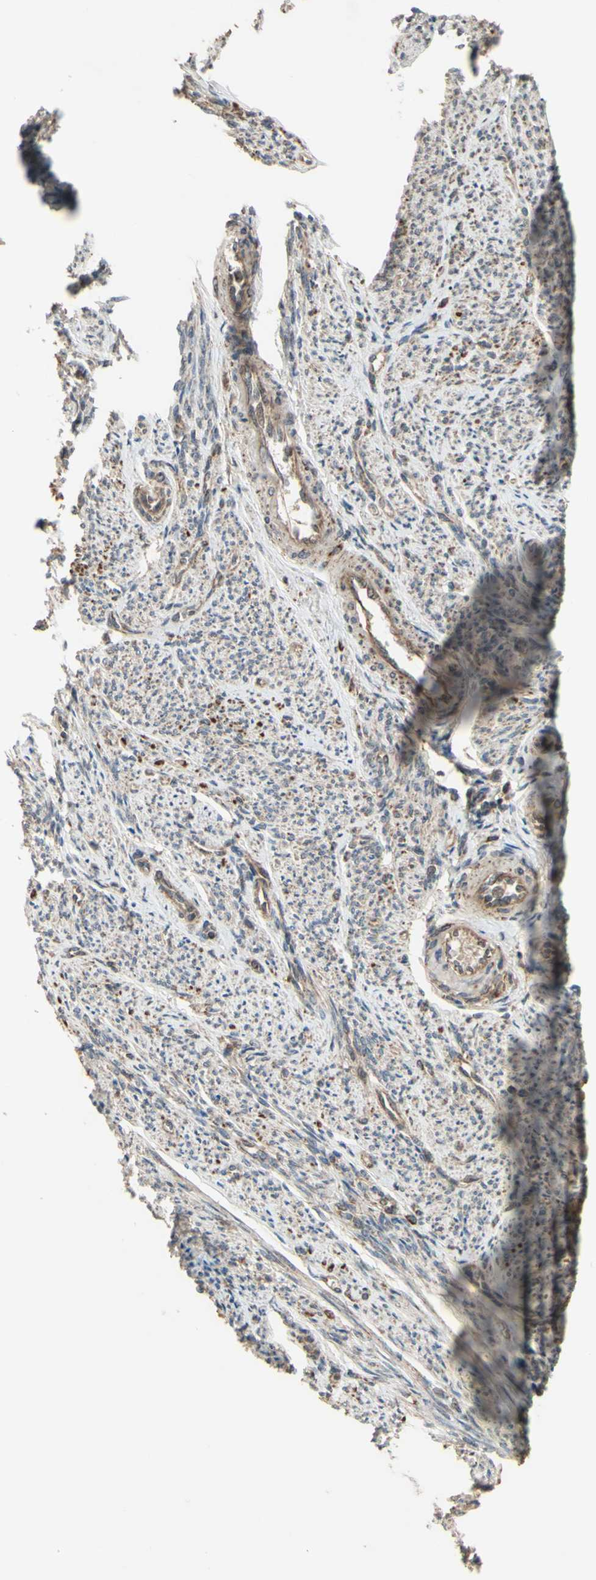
{"staining": {"intensity": "weak", "quantity": ">75%", "location": "cytoplasmic/membranous"}, "tissue": "smooth muscle", "cell_type": "Smooth muscle cells", "image_type": "normal", "snomed": [{"axis": "morphology", "description": "Normal tissue, NOS"}, {"axis": "topography", "description": "Smooth muscle"}], "caption": "Weak cytoplasmic/membranous staining for a protein is present in about >75% of smooth muscle cells of normal smooth muscle using IHC.", "gene": "CD164", "patient": {"sex": "female", "age": 65}}